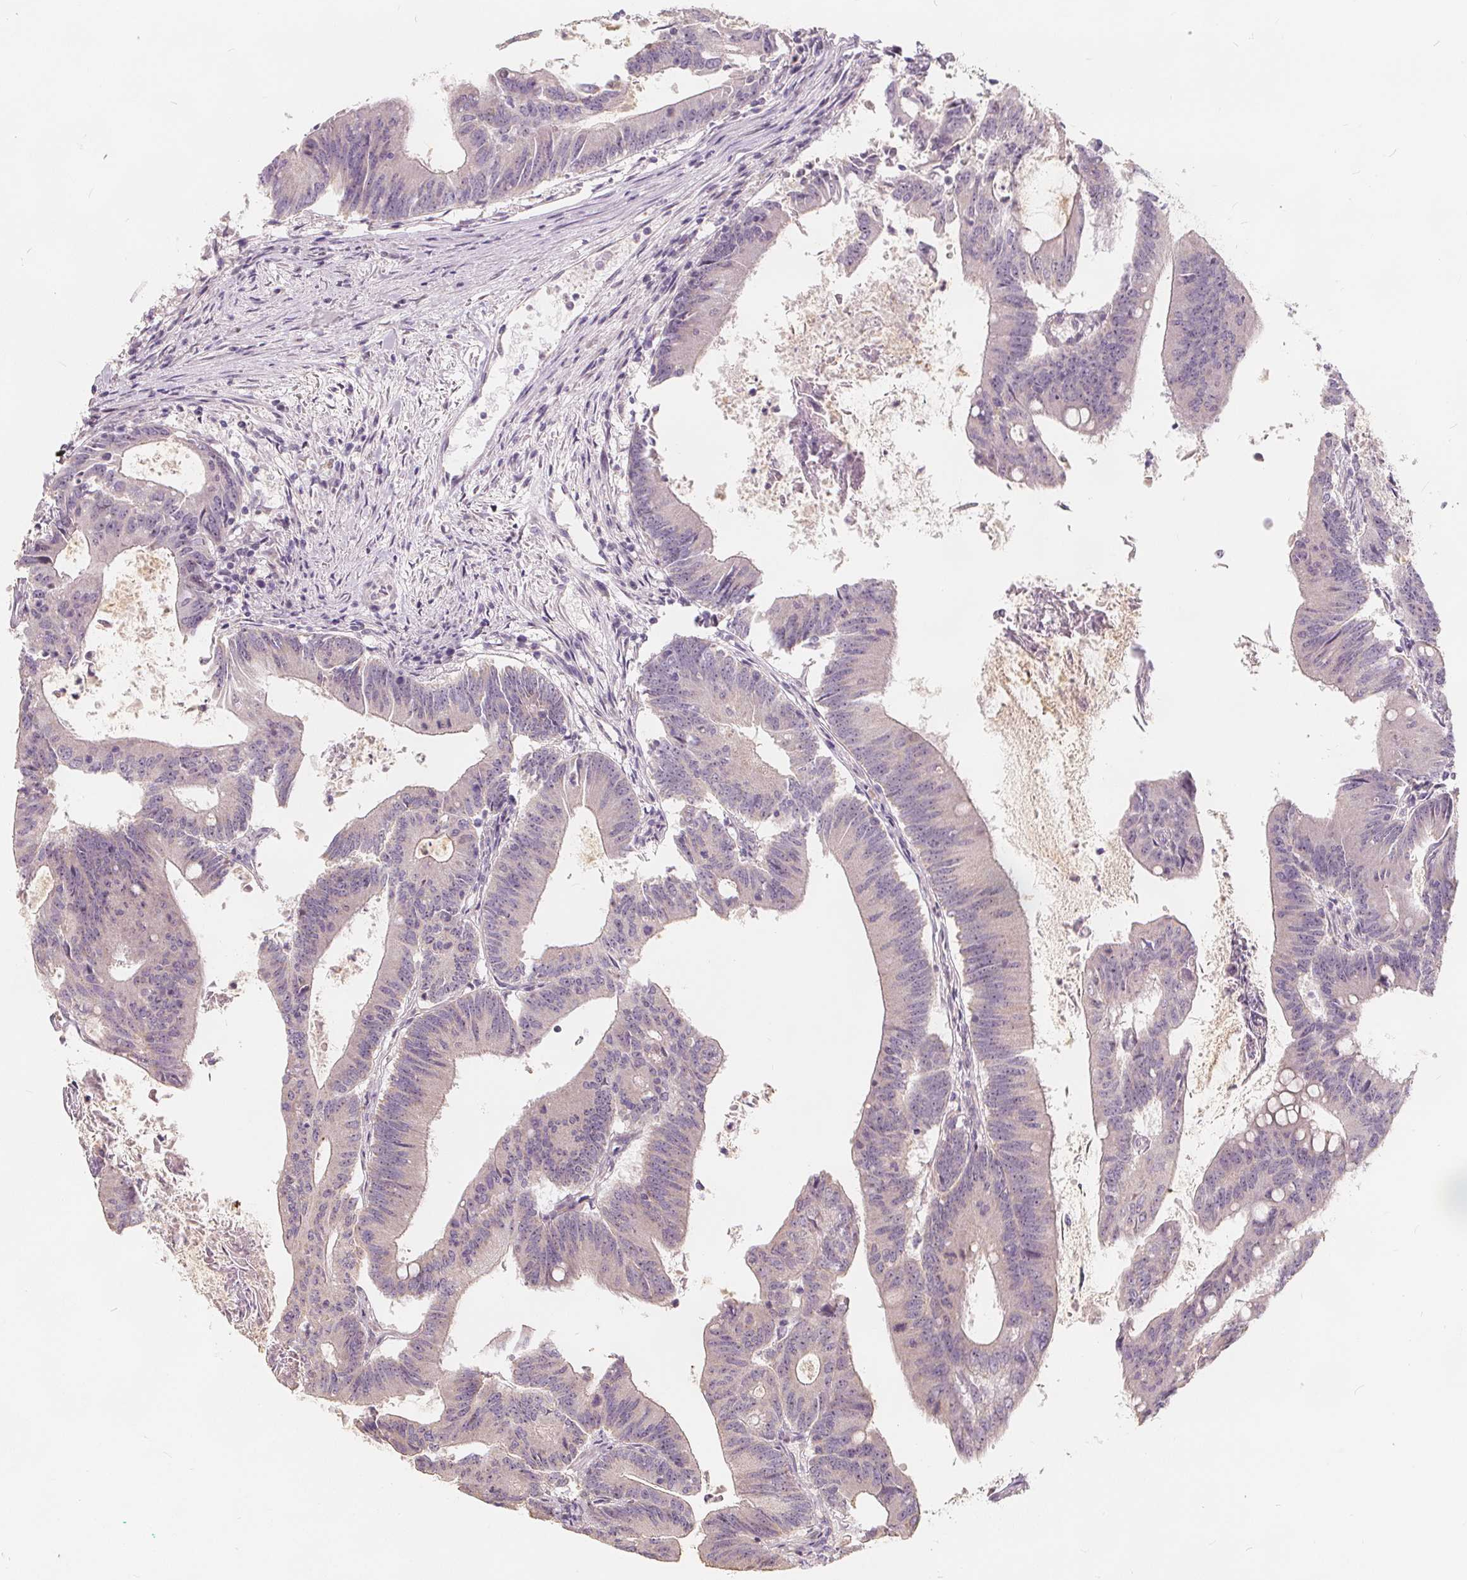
{"staining": {"intensity": "negative", "quantity": "none", "location": "none"}, "tissue": "colorectal cancer", "cell_type": "Tumor cells", "image_type": "cancer", "snomed": [{"axis": "morphology", "description": "Adenocarcinoma, NOS"}, {"axis": "topography", "description": "Colon"}], "caption": "Protein analysis of colorectal cancer (adenocarcinoma) displays no significant expression in tumor cells.", "gene": "DRC3", "patient": {"sex": "female", "age": 70}}